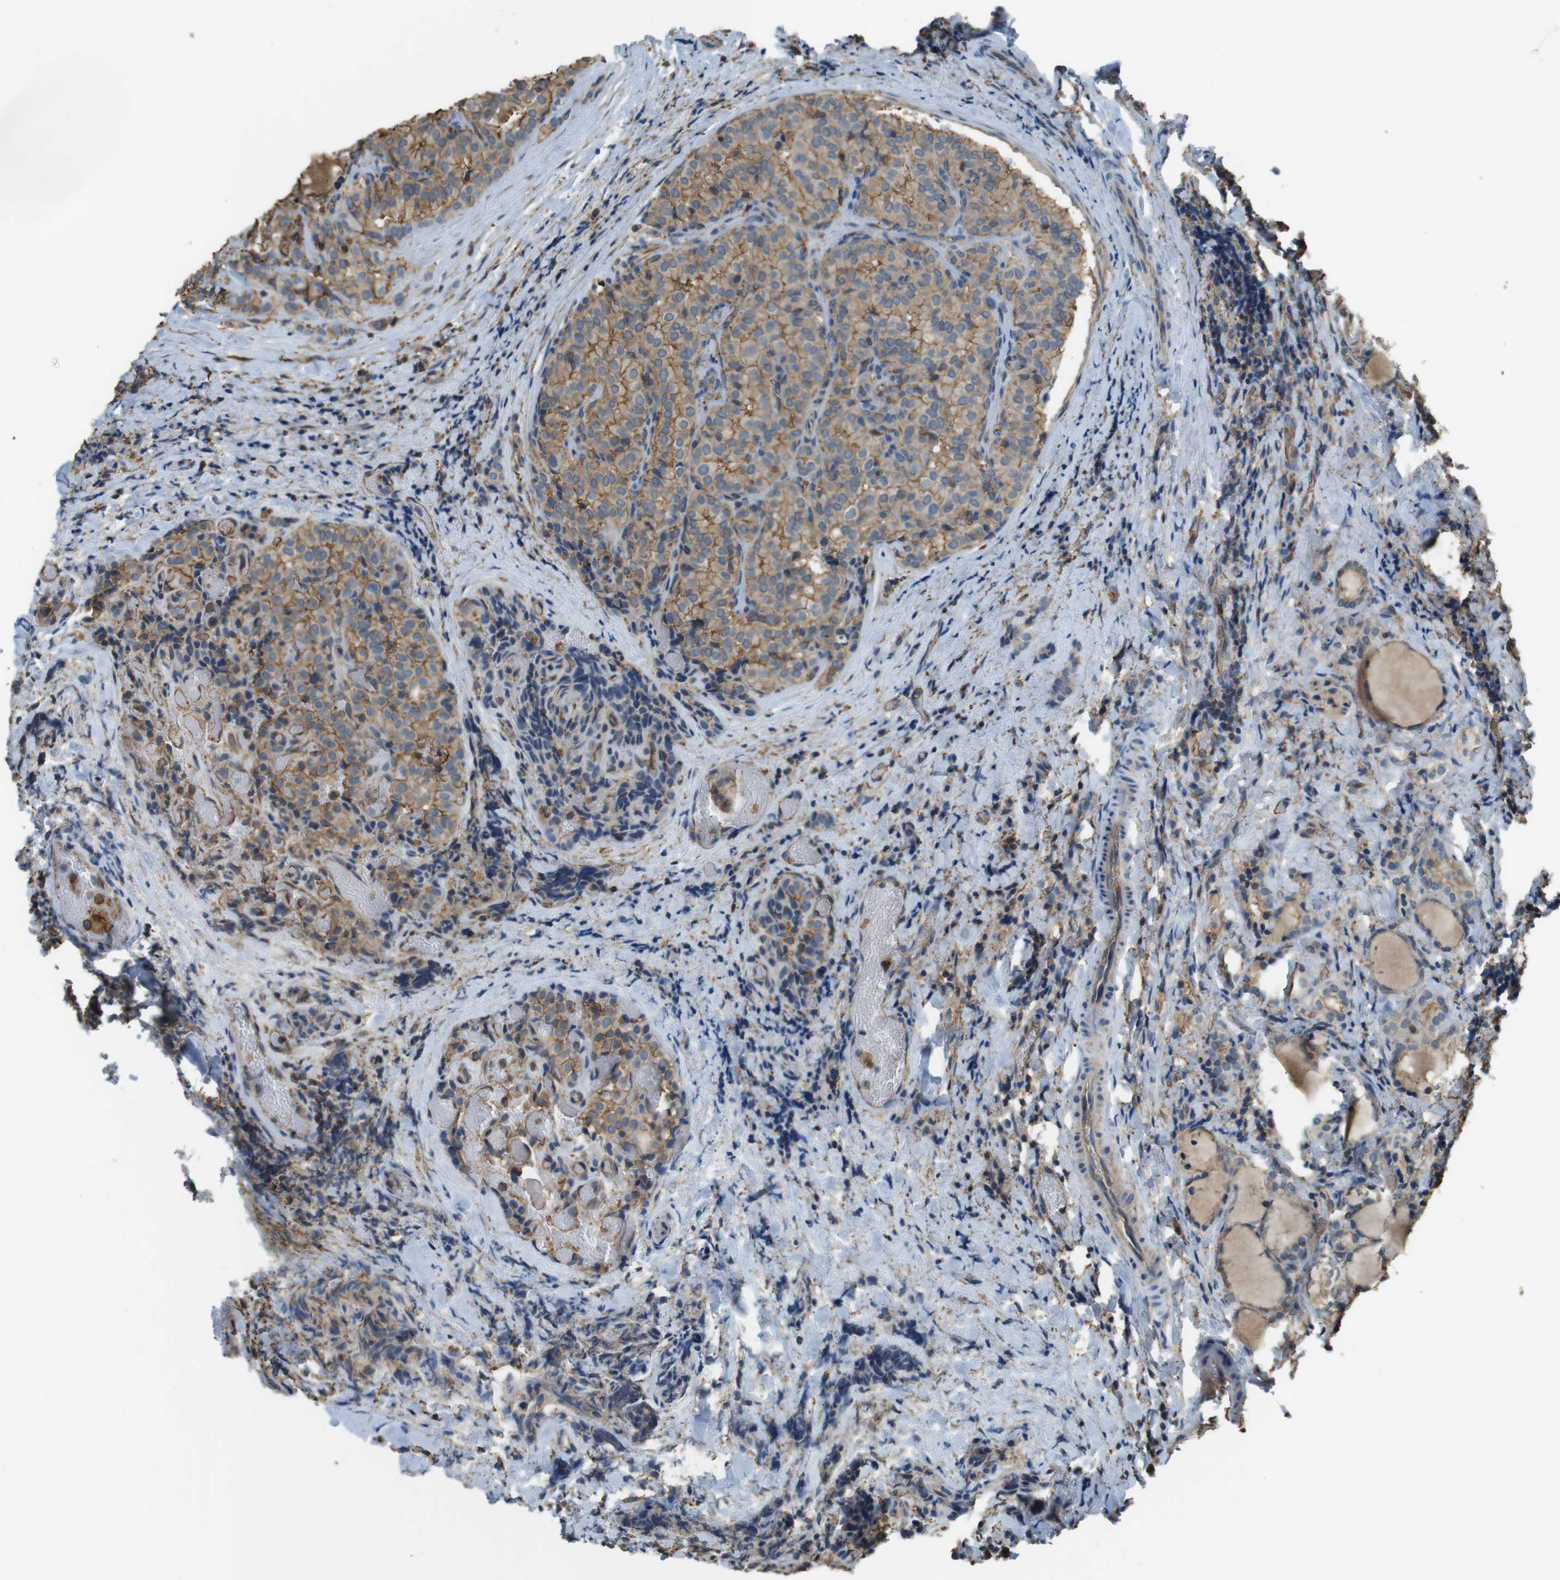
{"staining": {"intensity": "moderate", "quantity": ">75%", "location": "cytoplasmic/membranous"}, "tissue": "thyroid cancer", "cell_type": "Tumor cells", "image_type": "cancer", "snomed": [{"axis": "morphology", "description": "Normal tissue, NOS"}, {"axis": "morphology", "description": "Papillary adenocarcinoma, NOS"}, {"axis": "topography", "description": "Thyroid gland"}], "caption": "Immunohistochemical staining of human thyroid cancer exhibits moderate cytoplasmic/membranous protein positivity in about >75% of tumor cells.", "gene": "FCAR", "patient": {"sex": "female", "age": 30}}